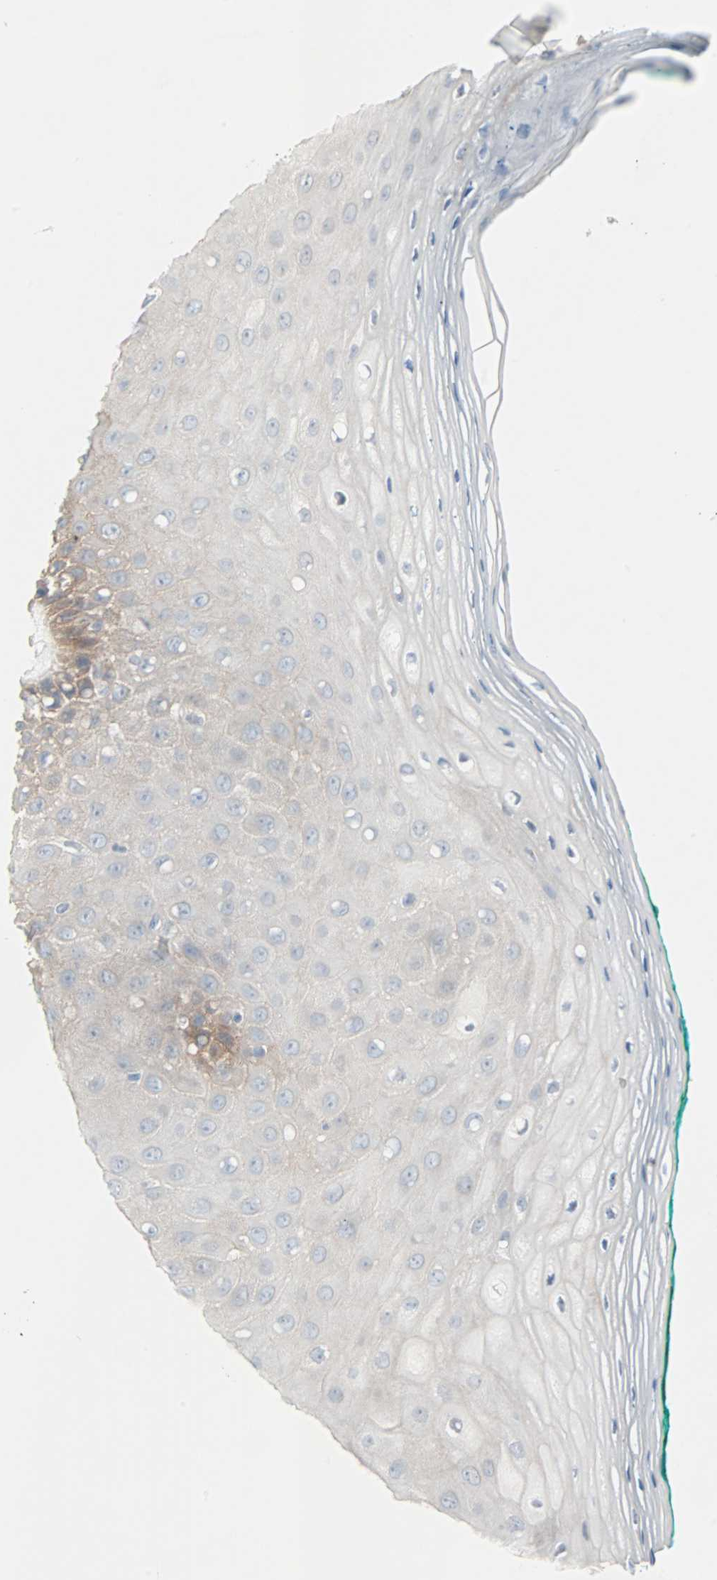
{"staining": {"intensity": "strong", "quantity": "<25%", "location": "cytoplasmic/membranous"}, "tissue": "oral mucosa", "cell_type": "Squamous epithelial cells", "image_type": "normal", "snomed": [{"axis": "morphology", "description": "Normal tissue, NOS"}, {"axis": "morphology", "description": "Squamous cell carcinoma, NOS"}, {"axis": "topography", "description": "Skeletal muscle"}, {"axis": "topography", "description": "Oral tissue"}, {"axis": "topography", "description": "Head-Neck"}], "caption": "An image showing strong cytoplasmic/membranous positivity in about <25% of squamous epithelial cells in unremarkable oral mucosa, as visualized by brown immunohistochemical staining.", "gene": "CAND2", "patient": {"sex": "female", "age": 84}}